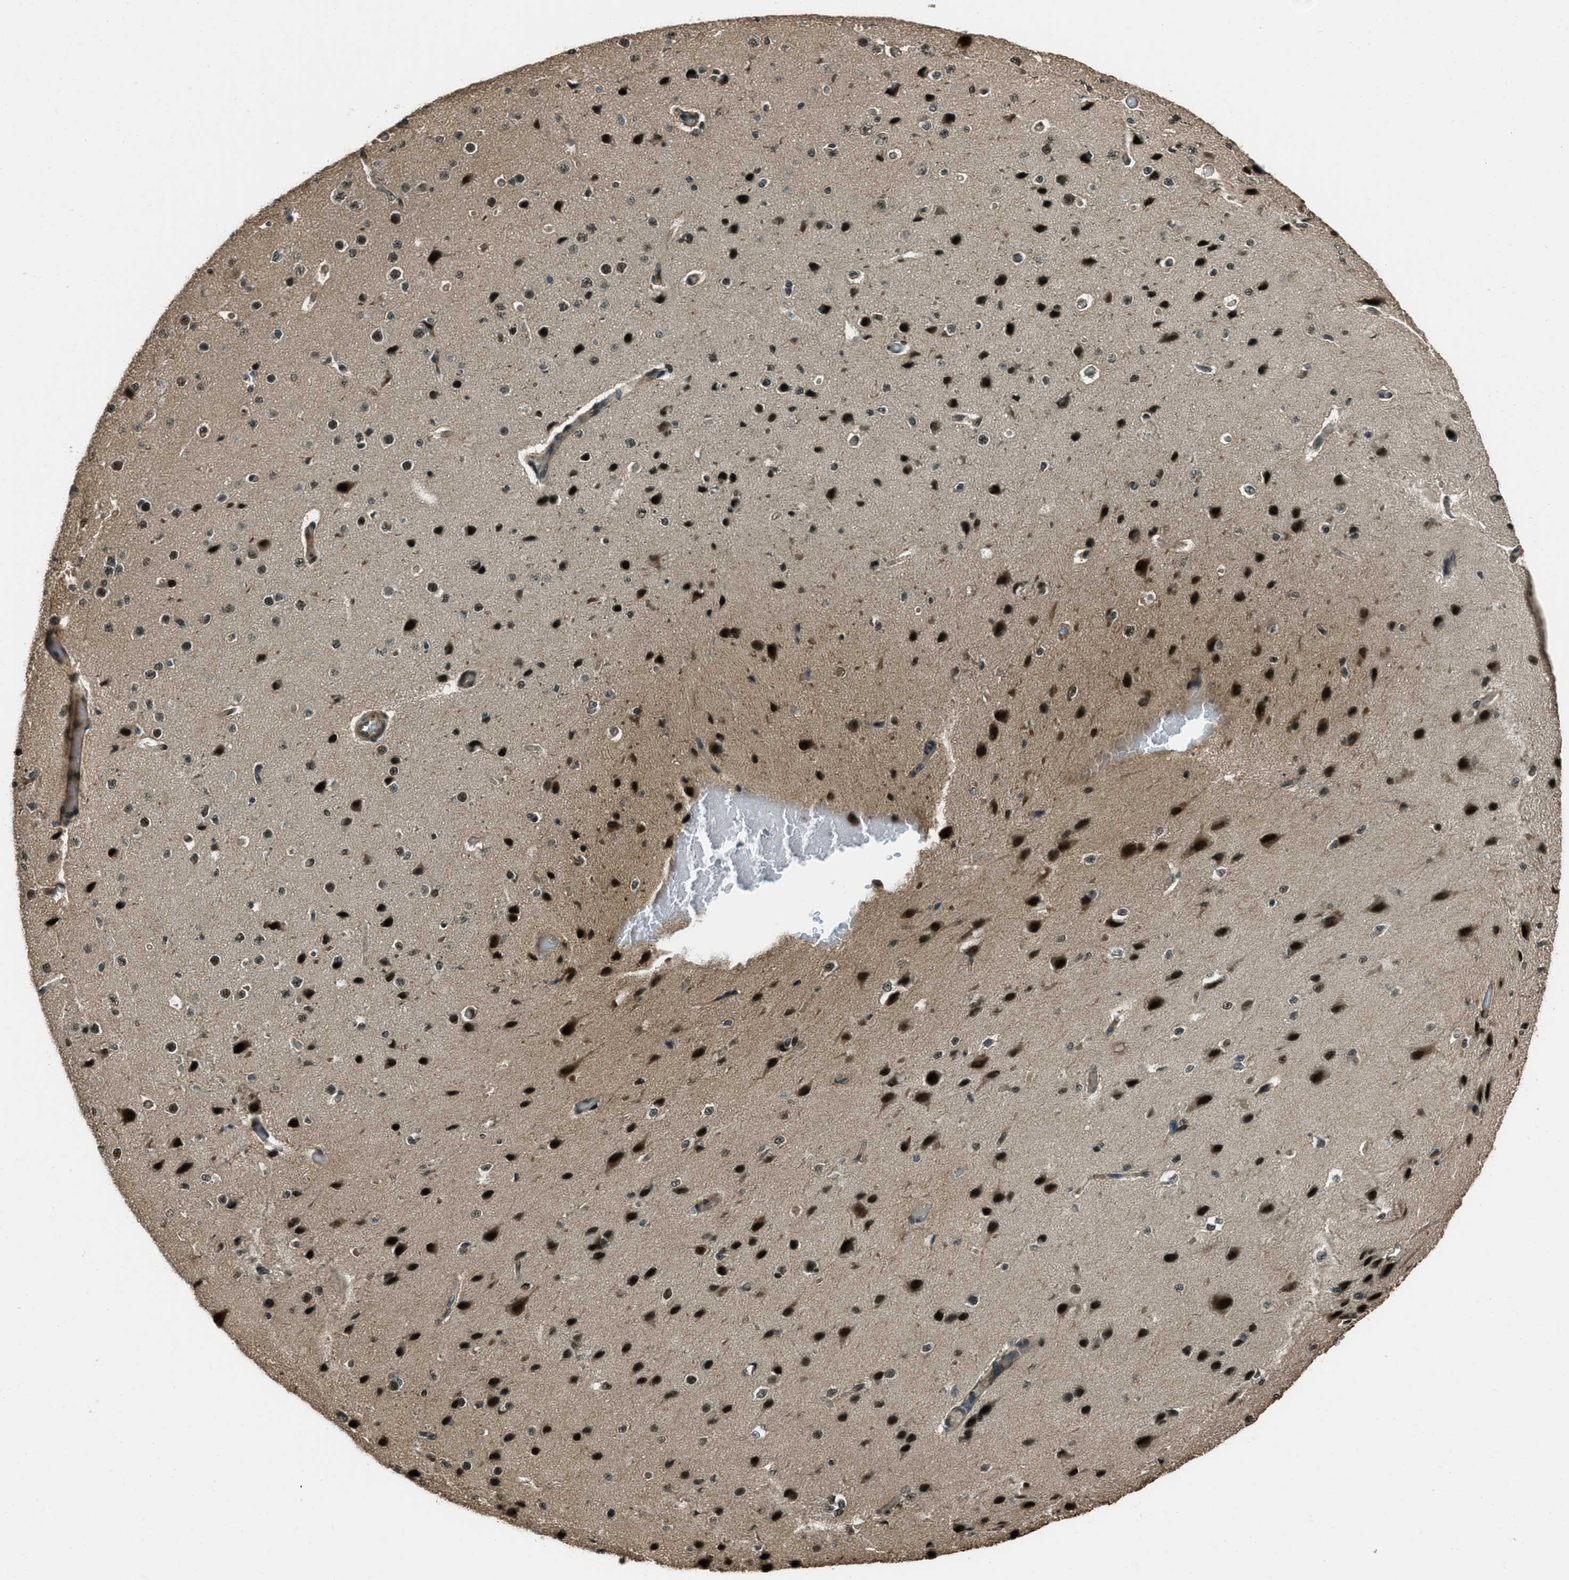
{"staining": {"intensity": "weak", "quantity": ">75%", "location": "cytoplasmic/membranous,nuclear"}, "tissue": "cerebral cortex", "cell_type": "Endothelial cells", "image_type": "normal", "snomed": [{"axis": "morphology", "description": "Normal tissue, NOS"}, {"axis": "morphology", "description": "Developmental malformation"}, {"axis": "topography", "description": "Cerebral cortex"}], "caption": "Immunohistochemistry (DAB (3,3'-diaminobenzidine)) staining of unremarkable human cerebral cortex displays weak cytoplasmic/membranous,nuclear protein staining in approximately >75% of endothelial cells.", "gene": "TARDBP", "patient": {"sex": "female", "age": 30}}